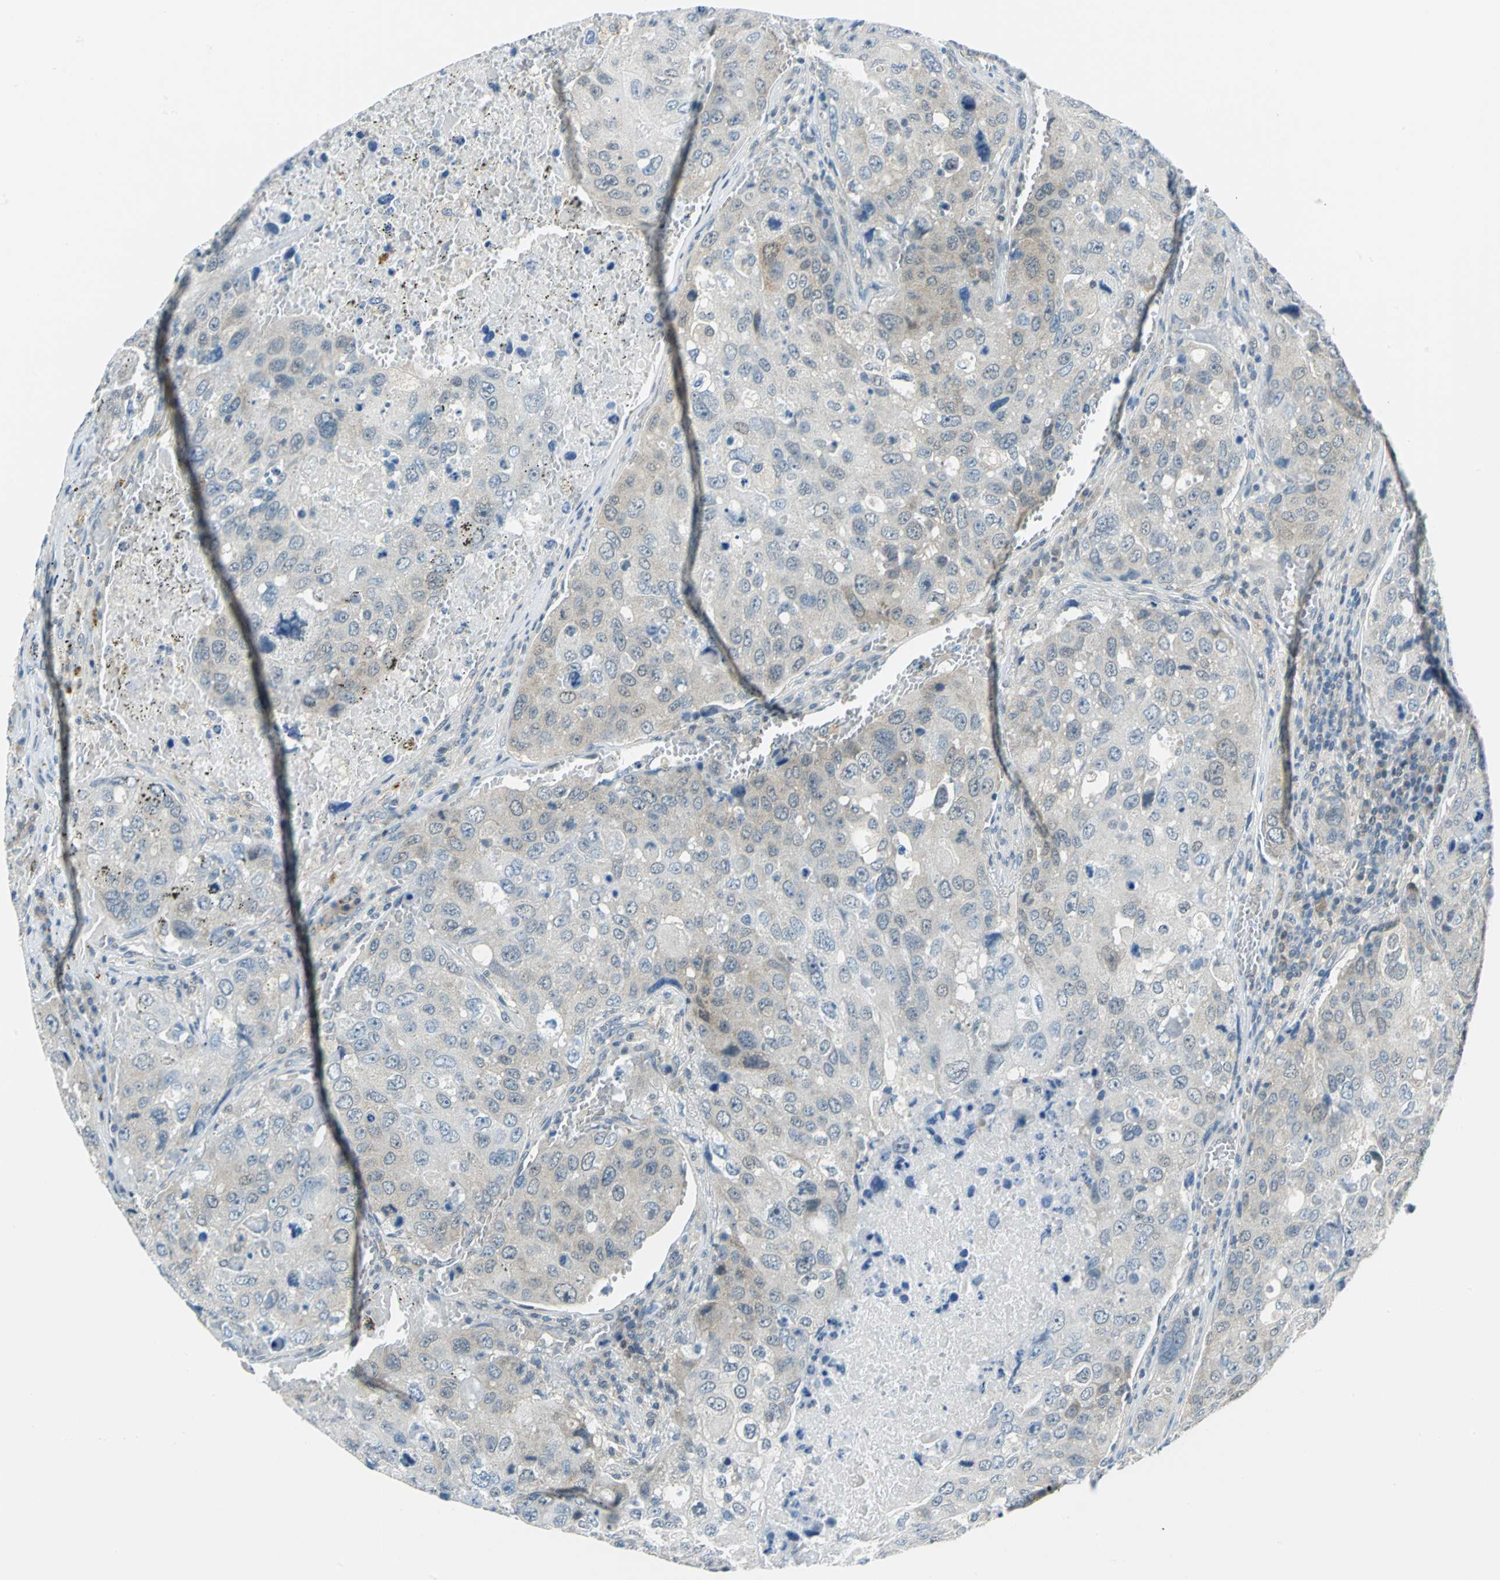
{"staining": {"intensity": "negative", "quantity": "none", "location": "none"}, "tissue": "urothelial cancer", "cell_type": "Tumor cells", "image_type": "cancer", "snomed": [{"axis": "morphology", "description": "Urothelial carcinoma, High grade"}, {"axis": "topography", "description": "Lymph node"}, {"axis": "topography", "description": "Urinary bladder"}], "caption": "Immunohistochemistry histopathology image of human high-grade urothelial carcinoma stained for a protein (brown), which exhibits no expression in tumor cells.", "gene": "PIN1", "patient": {"sex": "male", "age": 51}}